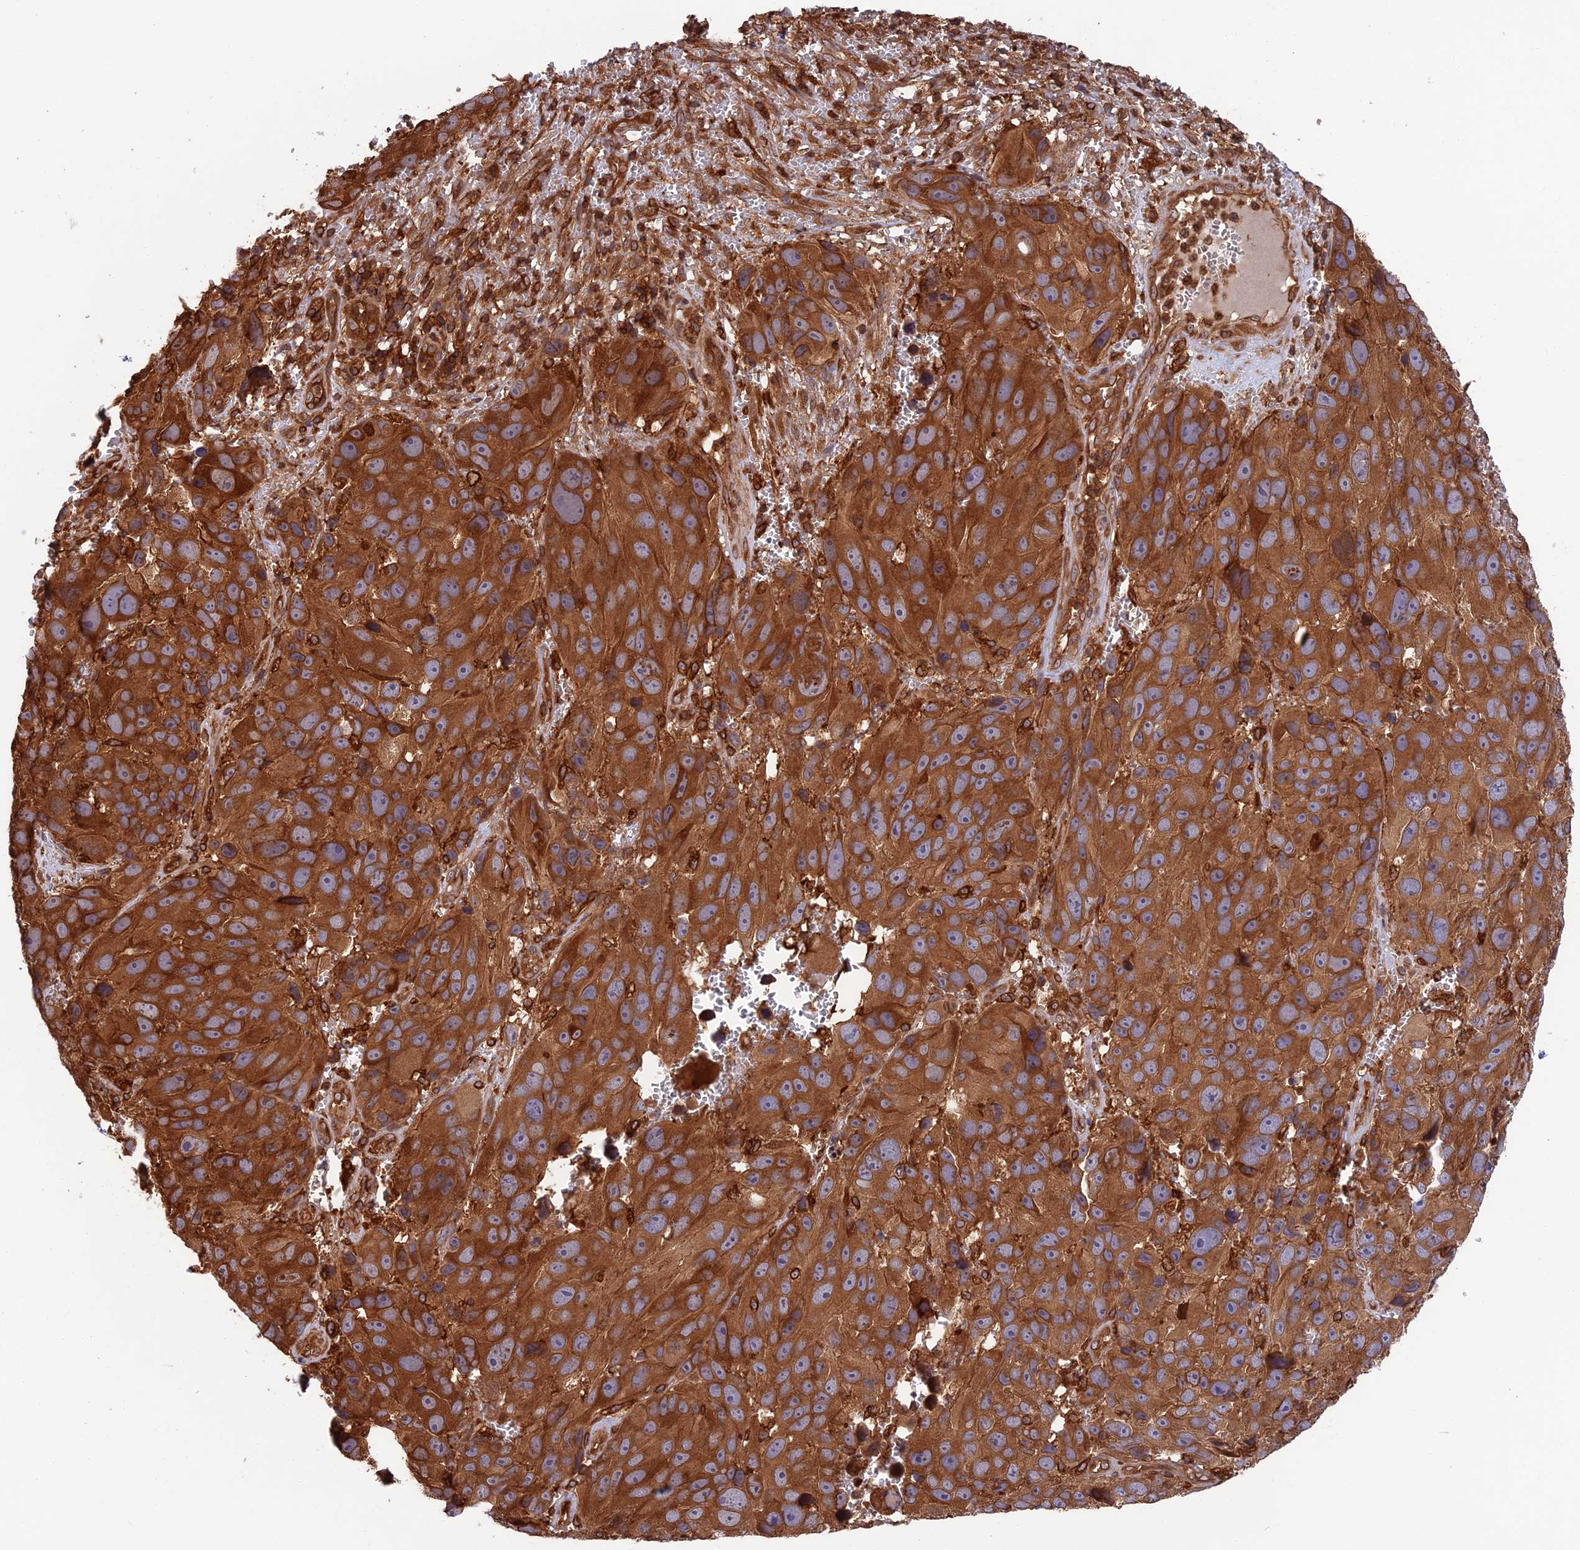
{"staining": {"intensity": "strong", "quantity": ">75%", "location": "cytoplasmic/membranous"}, "tissue": "melanoma", "cell_type": "Tumor cells", "image_type": "cancer", "snomed": [{"axis": "morphology", "description": "Malignant melanoma, NOS"}, {"axis": "topography", "description": "Skin"}], "caption": "Melanoma stained for a protein exhibits strong cytoplasmic/membranous positivity in tumor cells.", "gene": "WDR1", "patient": {"sex": "male", "age": 84}}